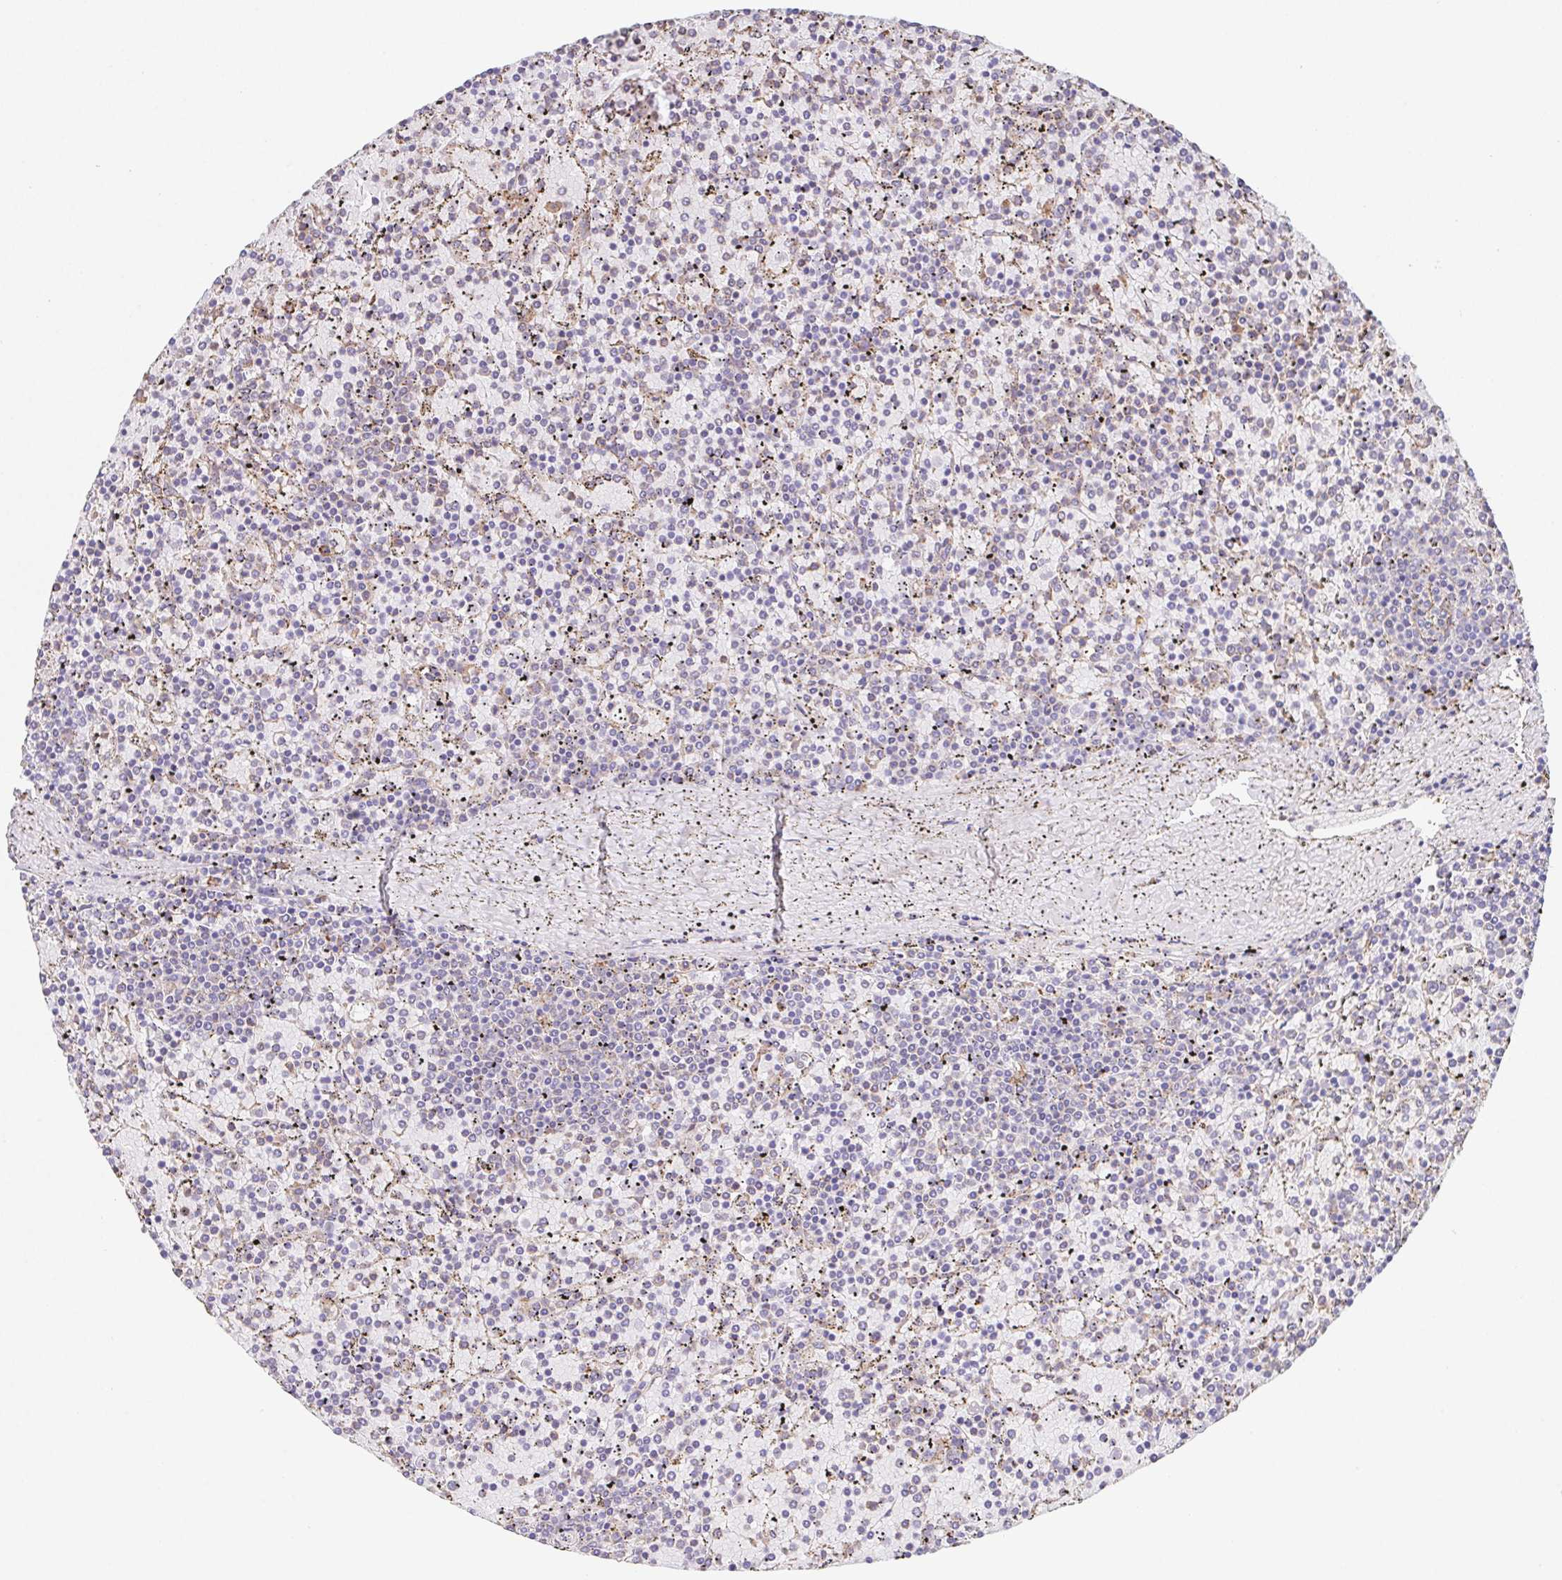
{"staining": {"intensity": "negative", "quantity": "none", "location": "none"}, "tissue": "lymphoma", "cell_type": "Tumor cells", "image_type": "cancer", "snomed": [{"axis": "morphology", "description": "Malignant lymphoma, non-Hodgkin's type, Low grade"}, {"axis": "topography", "description": "Spleen"}], "caption": "Tumor cells show no significant staining in low-grade malignant lymphoma, non-Hodgkin's type. Nuclei are stained in blue.", "gene": "ADAM8", "patient": {"sex": "female", "age": 77}}